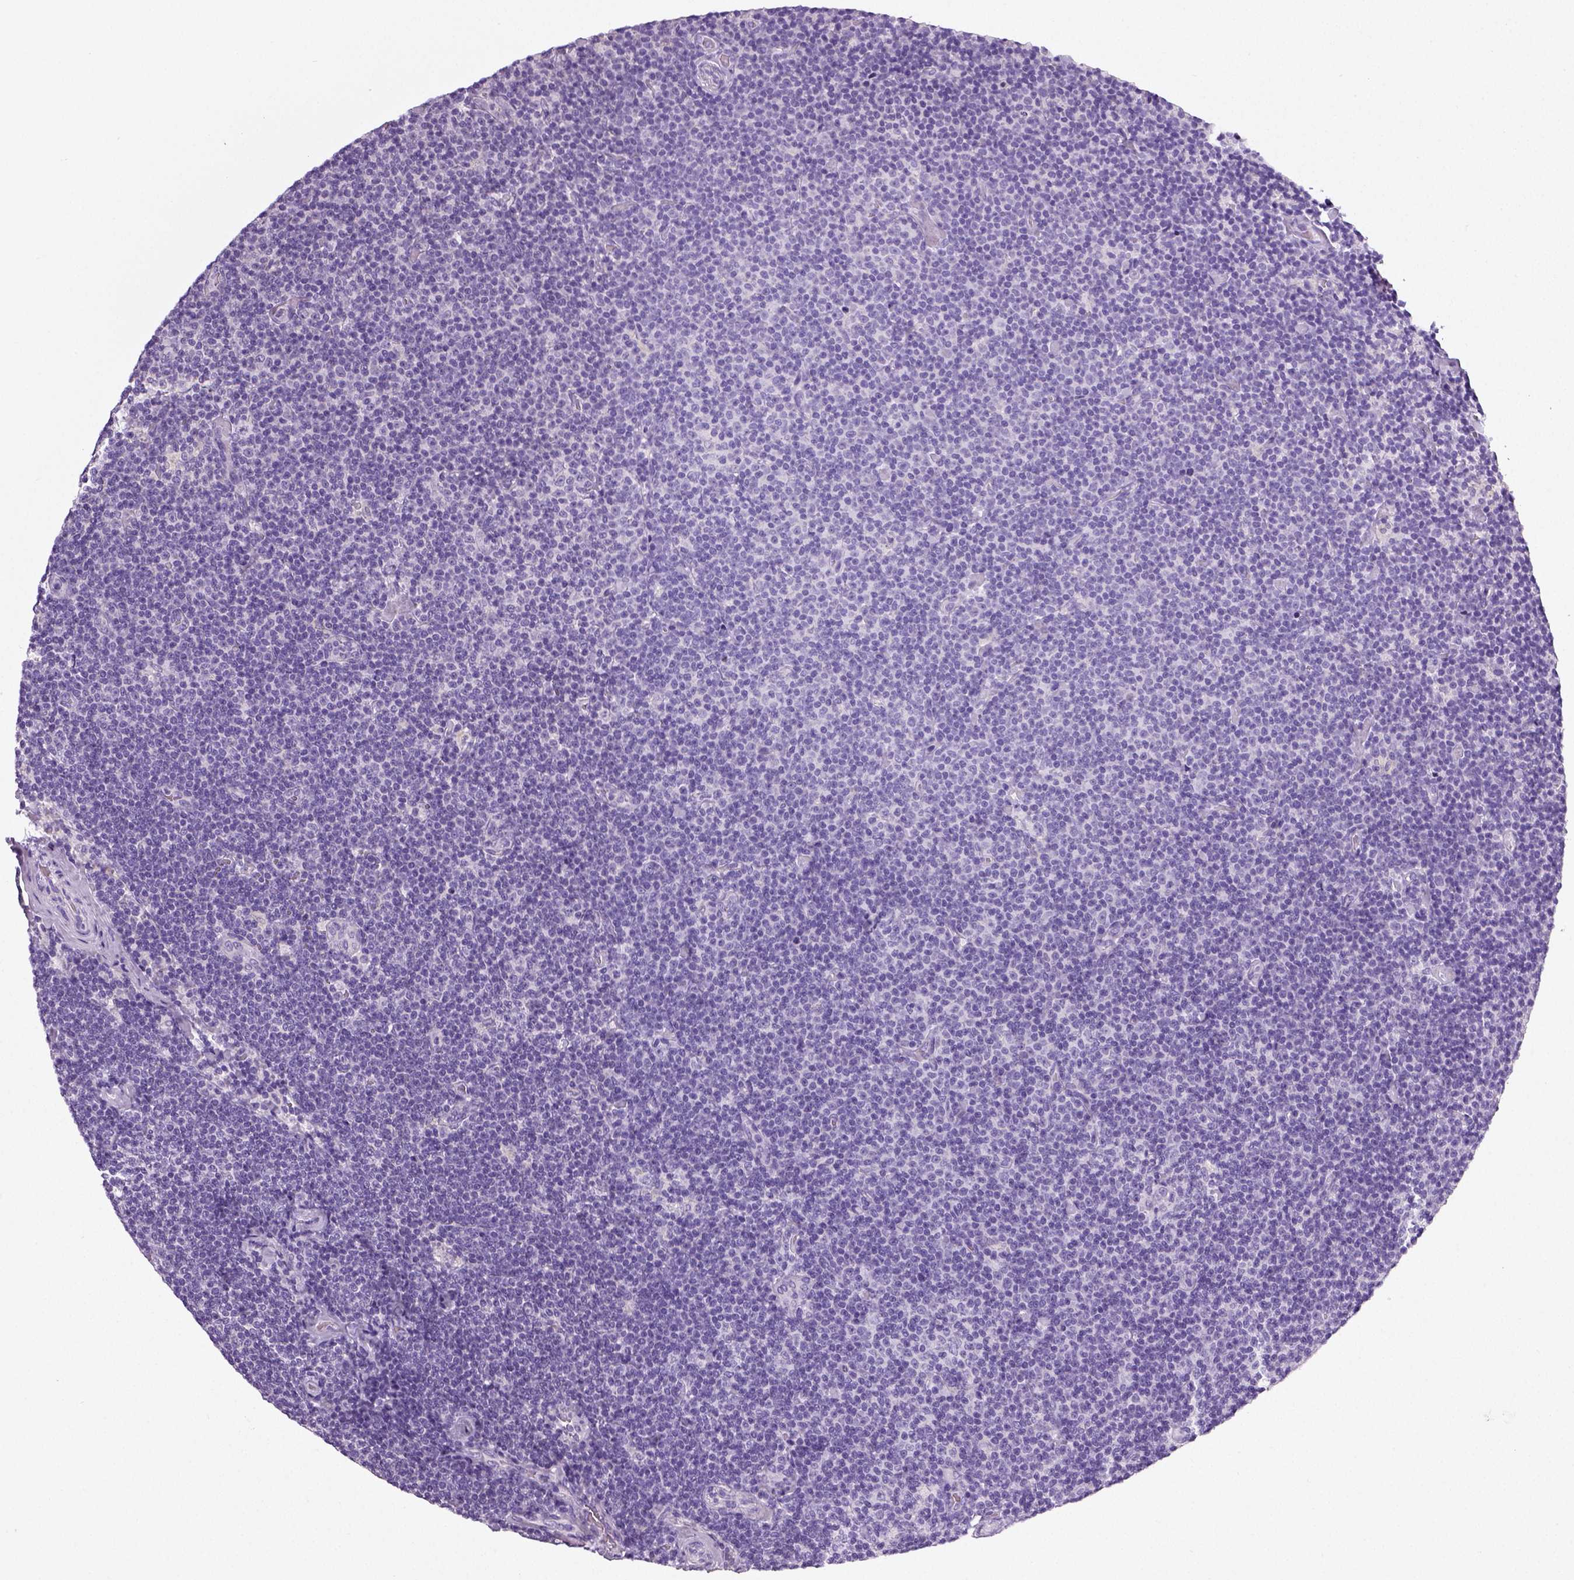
{"staining": {"intensity": "negative", "quantity": "none", "location": "none"}, "tissue": "lymphoma", "cell_type": "Tumor cells", "image_type": "cancer", "snomed": [{"axis": "morphology", "description": "Malignant lymphoma, non-Hodgkin's type, Low grade"}, {"axis": "topography", "description": "Lymph node"}], "caption": "There is no significant positivity in tumor cells of low-grade malignant lymphoma, non-Hodgkin's type.", "gene": "NECAB2", "patient": {"sex": "male", "age": 81}}